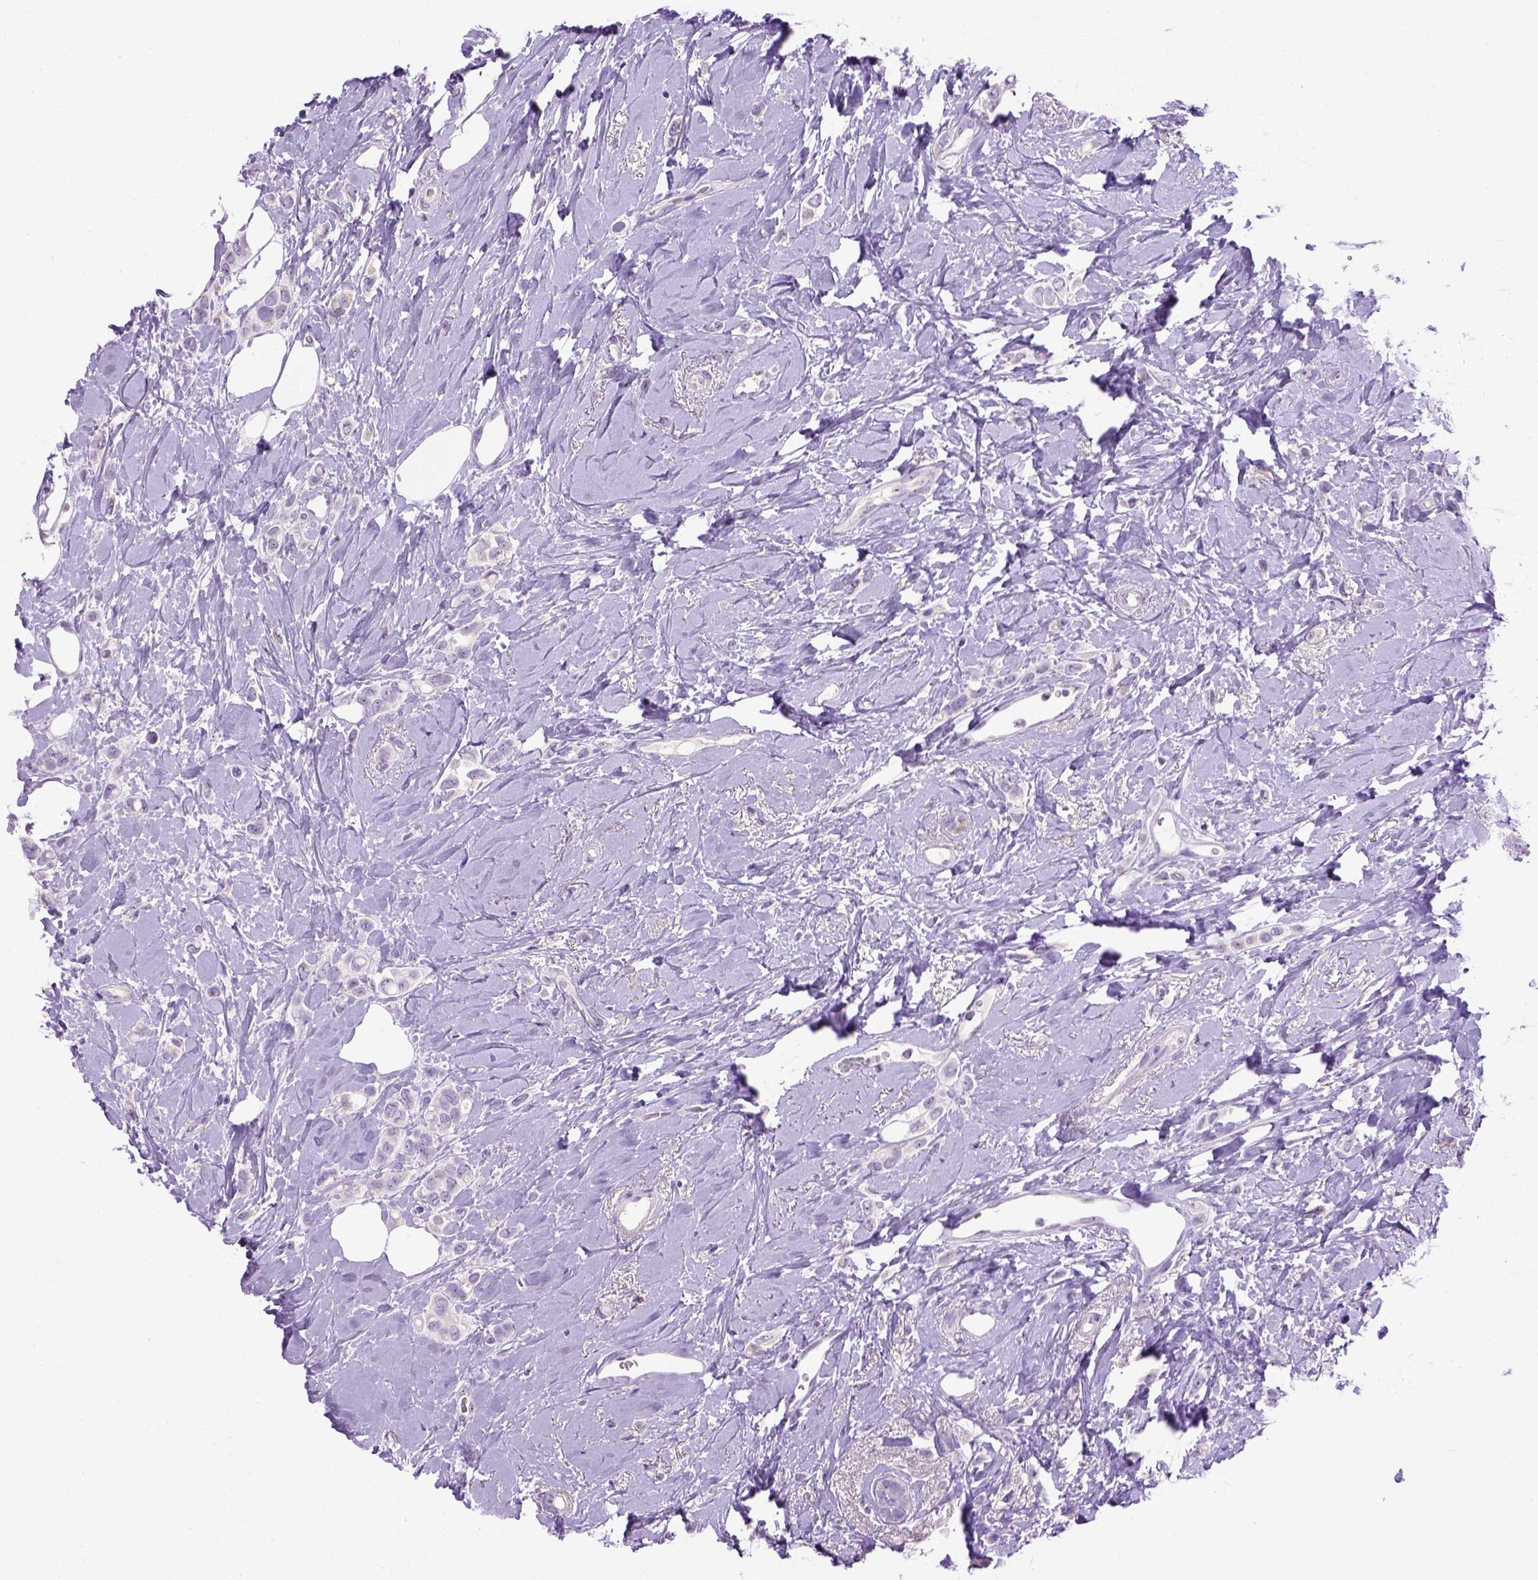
{"staining": {"intensity": "negative", "quantity": "none", "location": "none"}, "tissue": "breast cancer", "cell_type": "Tumor cells", "image_type": "cancer", "snomed": [{"axis": "morphology", "description": "Lobular carcinoma"}, {"axis": "topography", "description": "Breast"}], "caption": "Photomicrograph shows no protein positivity in tumor cells of breast cancer (lobular carcinoma) tissue.", "gene": "UTP4", "patient": {"sex": "female", "age": 66}}